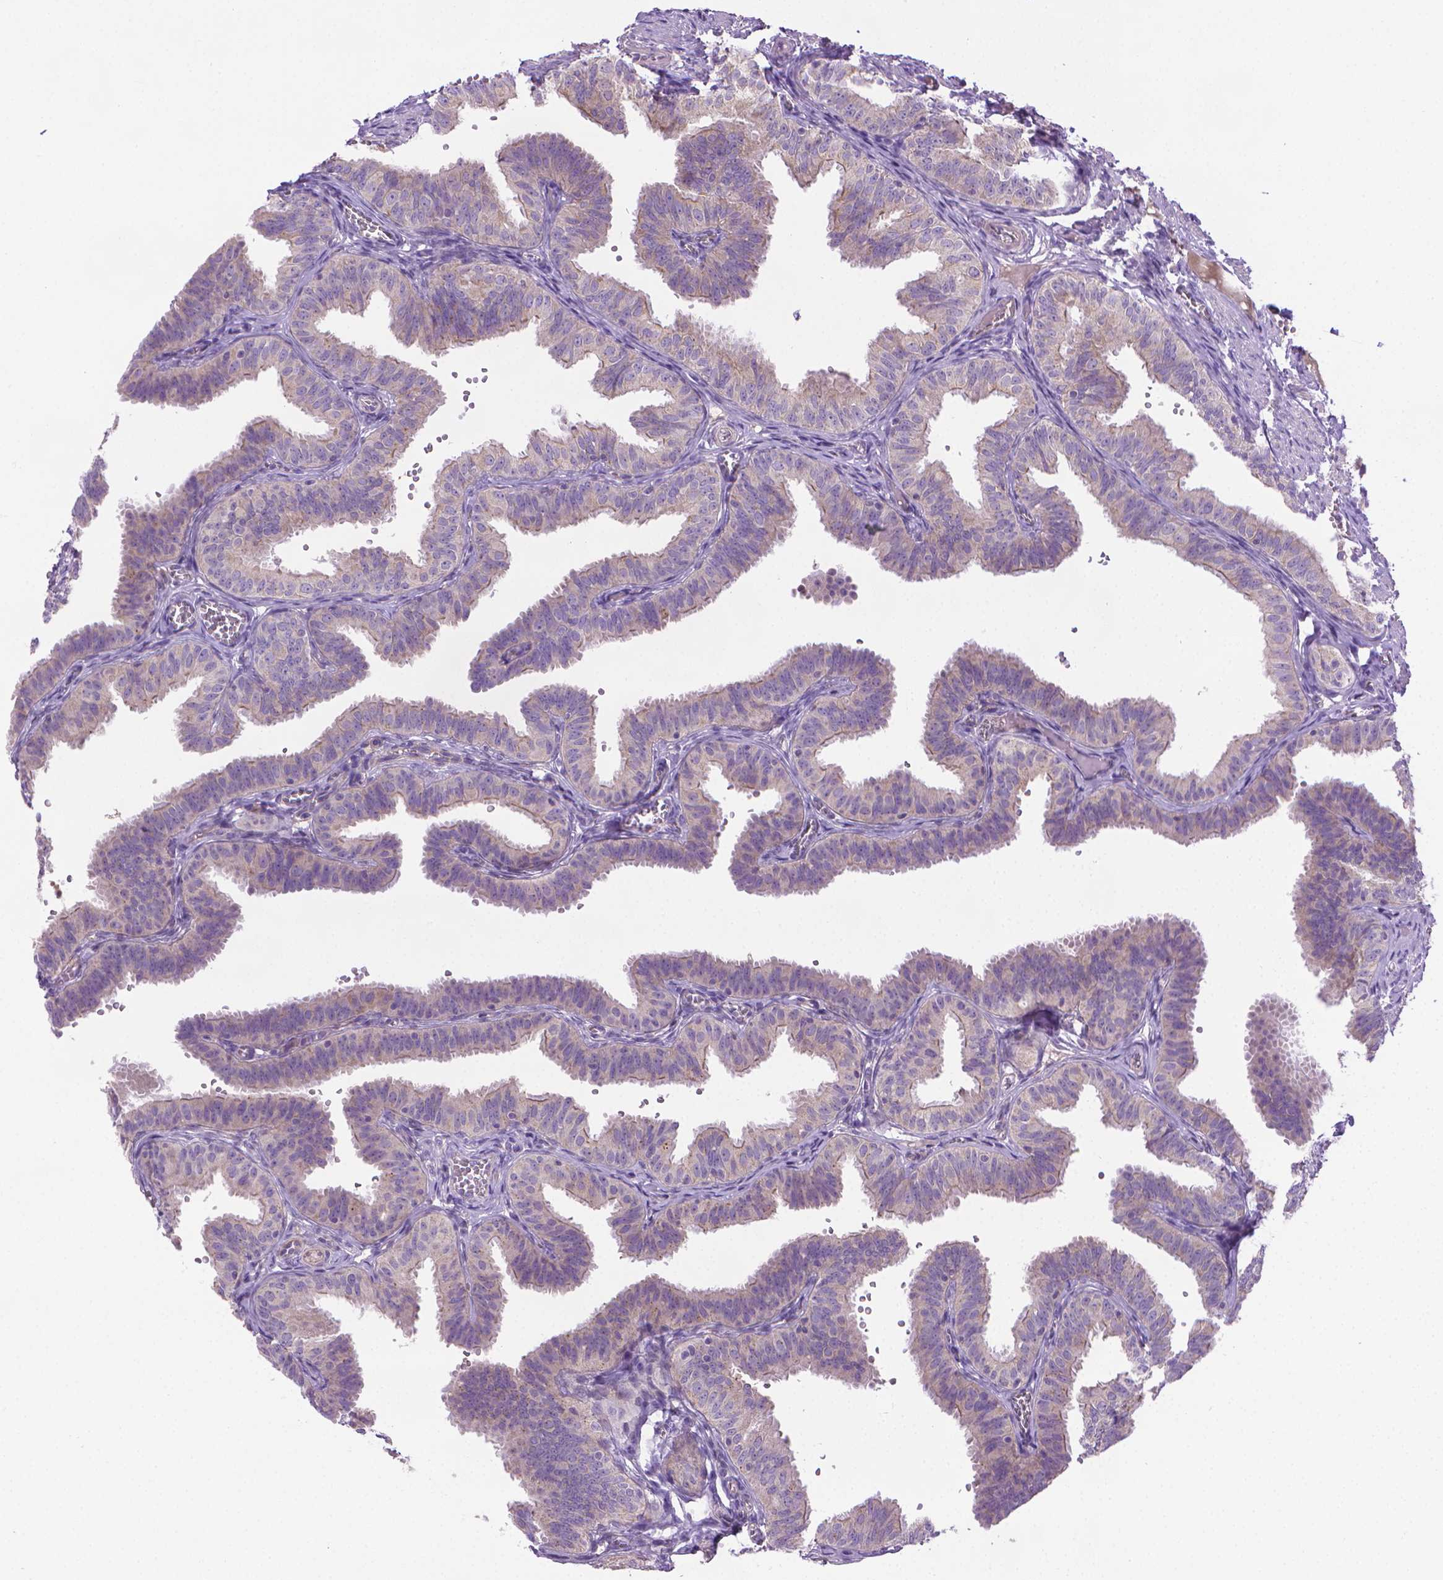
{"staining": {"intensity": "negative", "quantity": "none", "location": "none"}, "tissue": "fallopian tube", "cell_type": "Glandular cells", "image_type": "normal", "snomed": [{"axis": "morphology", "description": "Normal tissue, NOS"}, {"axis": "topography", "description": "Fallopian tube"}], "caption": "Glandular cells show no significant staining in unremarkable fallopian tube. The staining was performed using DAB (3,3'-diaminobenzidine) to visualize the protein expression in brown, while the nuclei were stained in blue with hematoxylin (Magnification: 20x).", "gene": "SLC51B", "patient": {"sex": "female", "age": 25}}